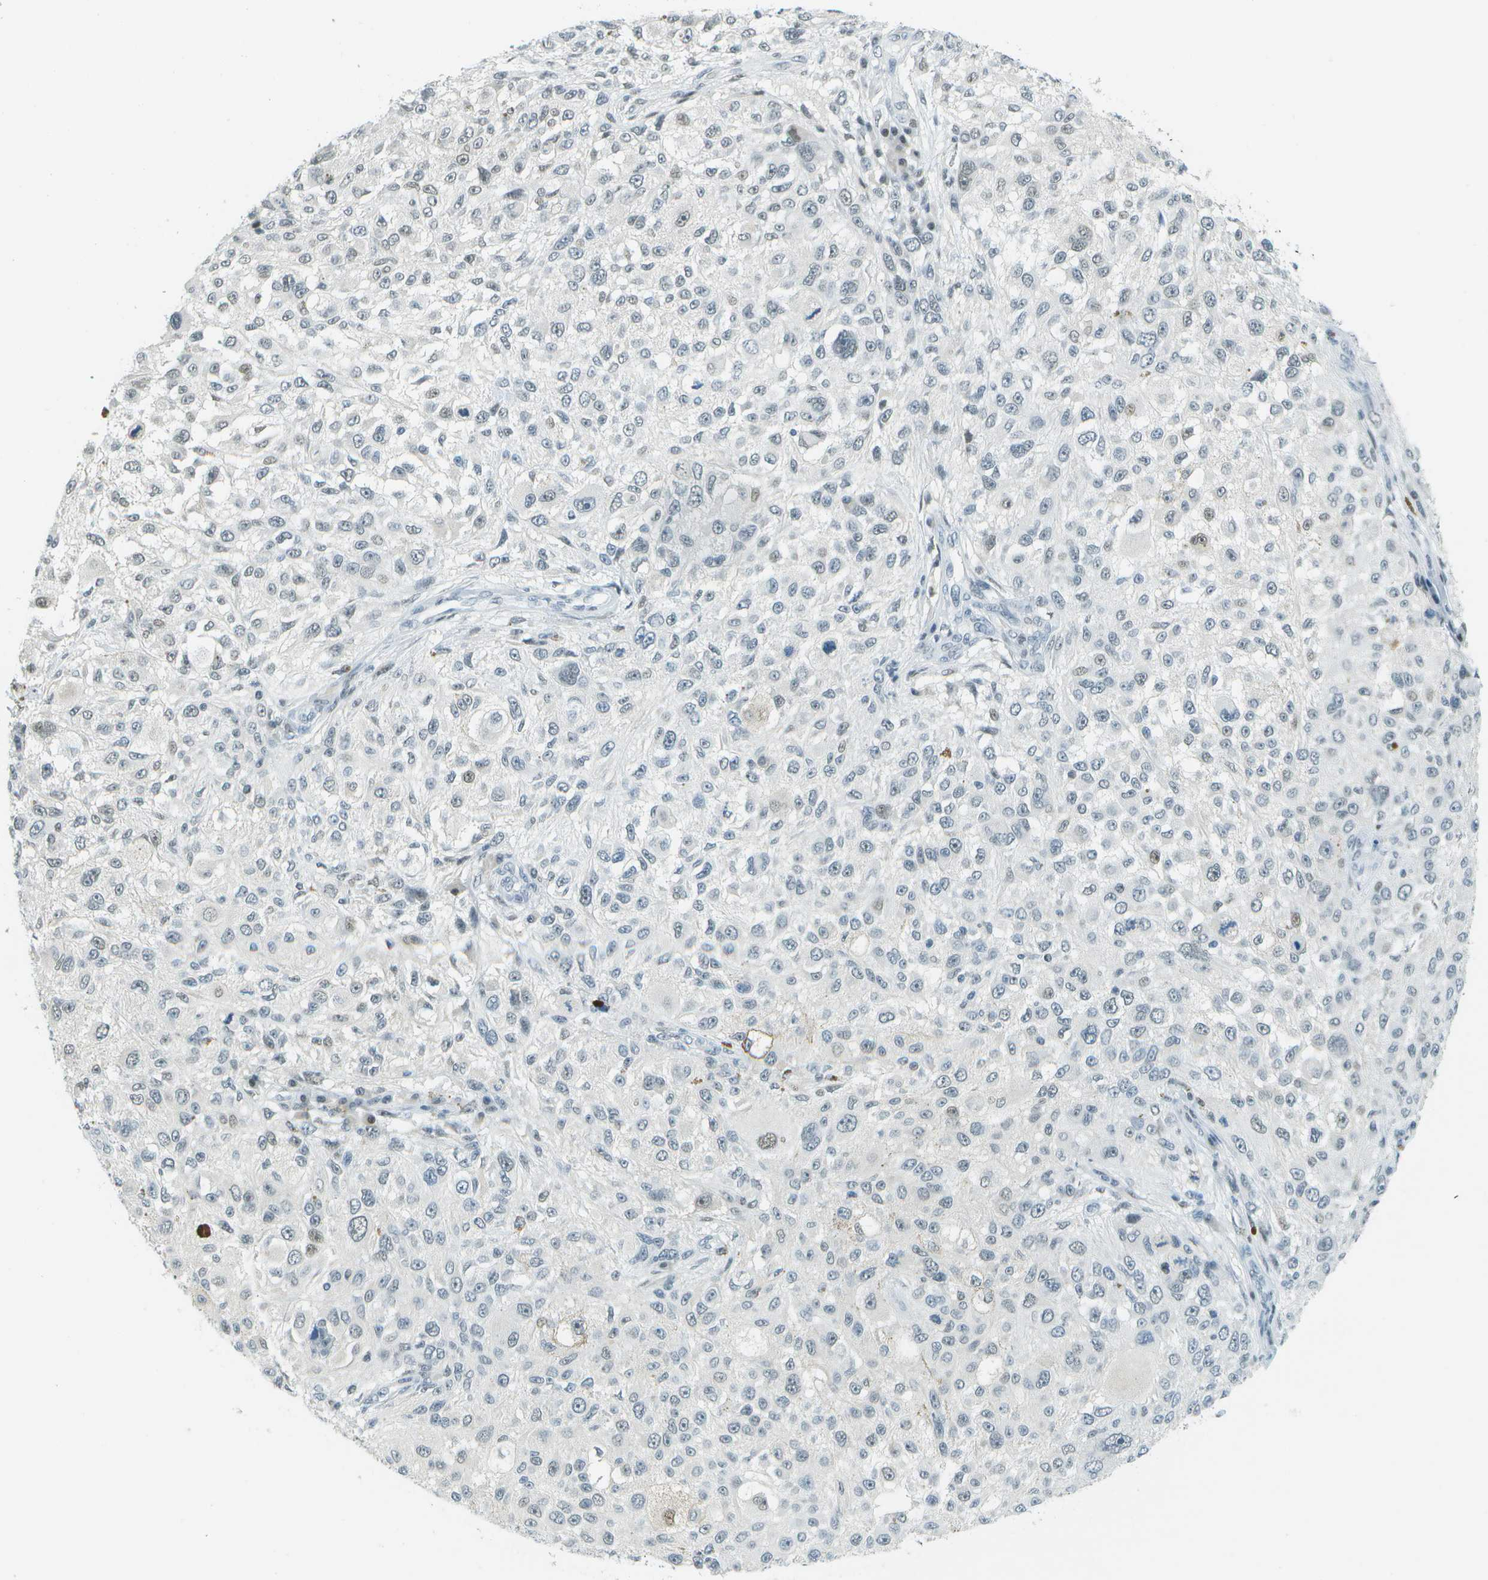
{"staining": {"intensity": "negative", "quantity": "none", "location": "none"}, "tissue": "melanoma", "cell_type": "Tumor cells", "image_type": "cancer", "snomed": [{"axis": "morphology", "description": "Necrosis, NOS"}, {"axis": "morphology", "description": "Malignant melanoma, NOS"}, {"axis": "topography", "description": "Skin"}], "caption": "A high-resolution micrograph shows immunohistochemistry staining of malignant melanoma, which reveals no significant expression in tumor cells.", "gene": "NEK11", "patient": {"sex": "female", "age": 87}}